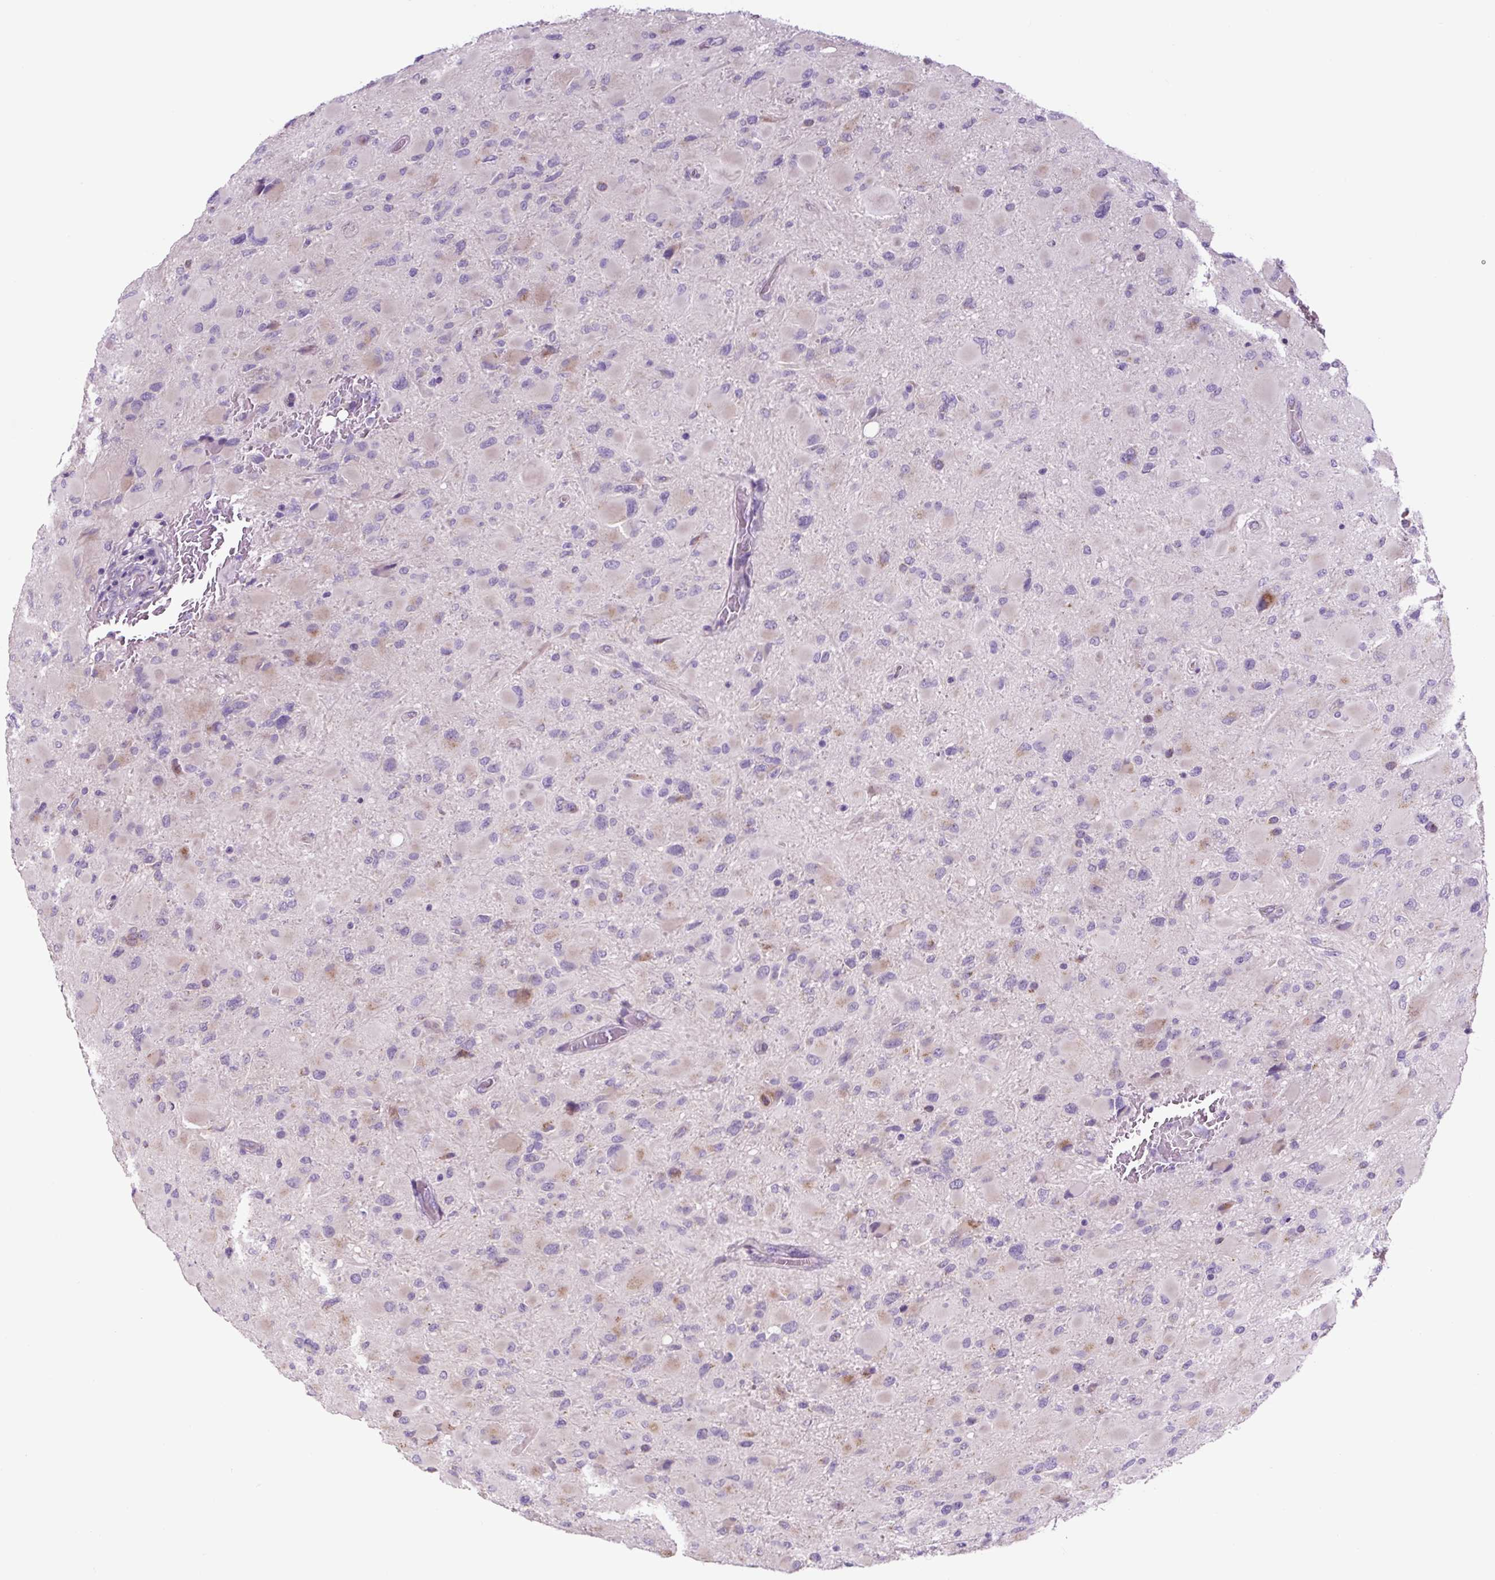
{"staining": {"intensity": "weak", "quantity": "<25%", "location": "cytoplasmic/membranous"}, "tissue": "glioma", "cell_type": "Tumor cells", "image_type": "cancer", "snomed": [{"axis": "morphology", "description": "Glioma, malignant, High grade"}, {"axis": "topography", "description": "Cerebral cortex"}], "caption": "Glioma was stained to show a protein in brown. There is no significant positivity in tumor cells.", "gene": "GORASP1", "patient": {"sex": "female", "age": 36}}